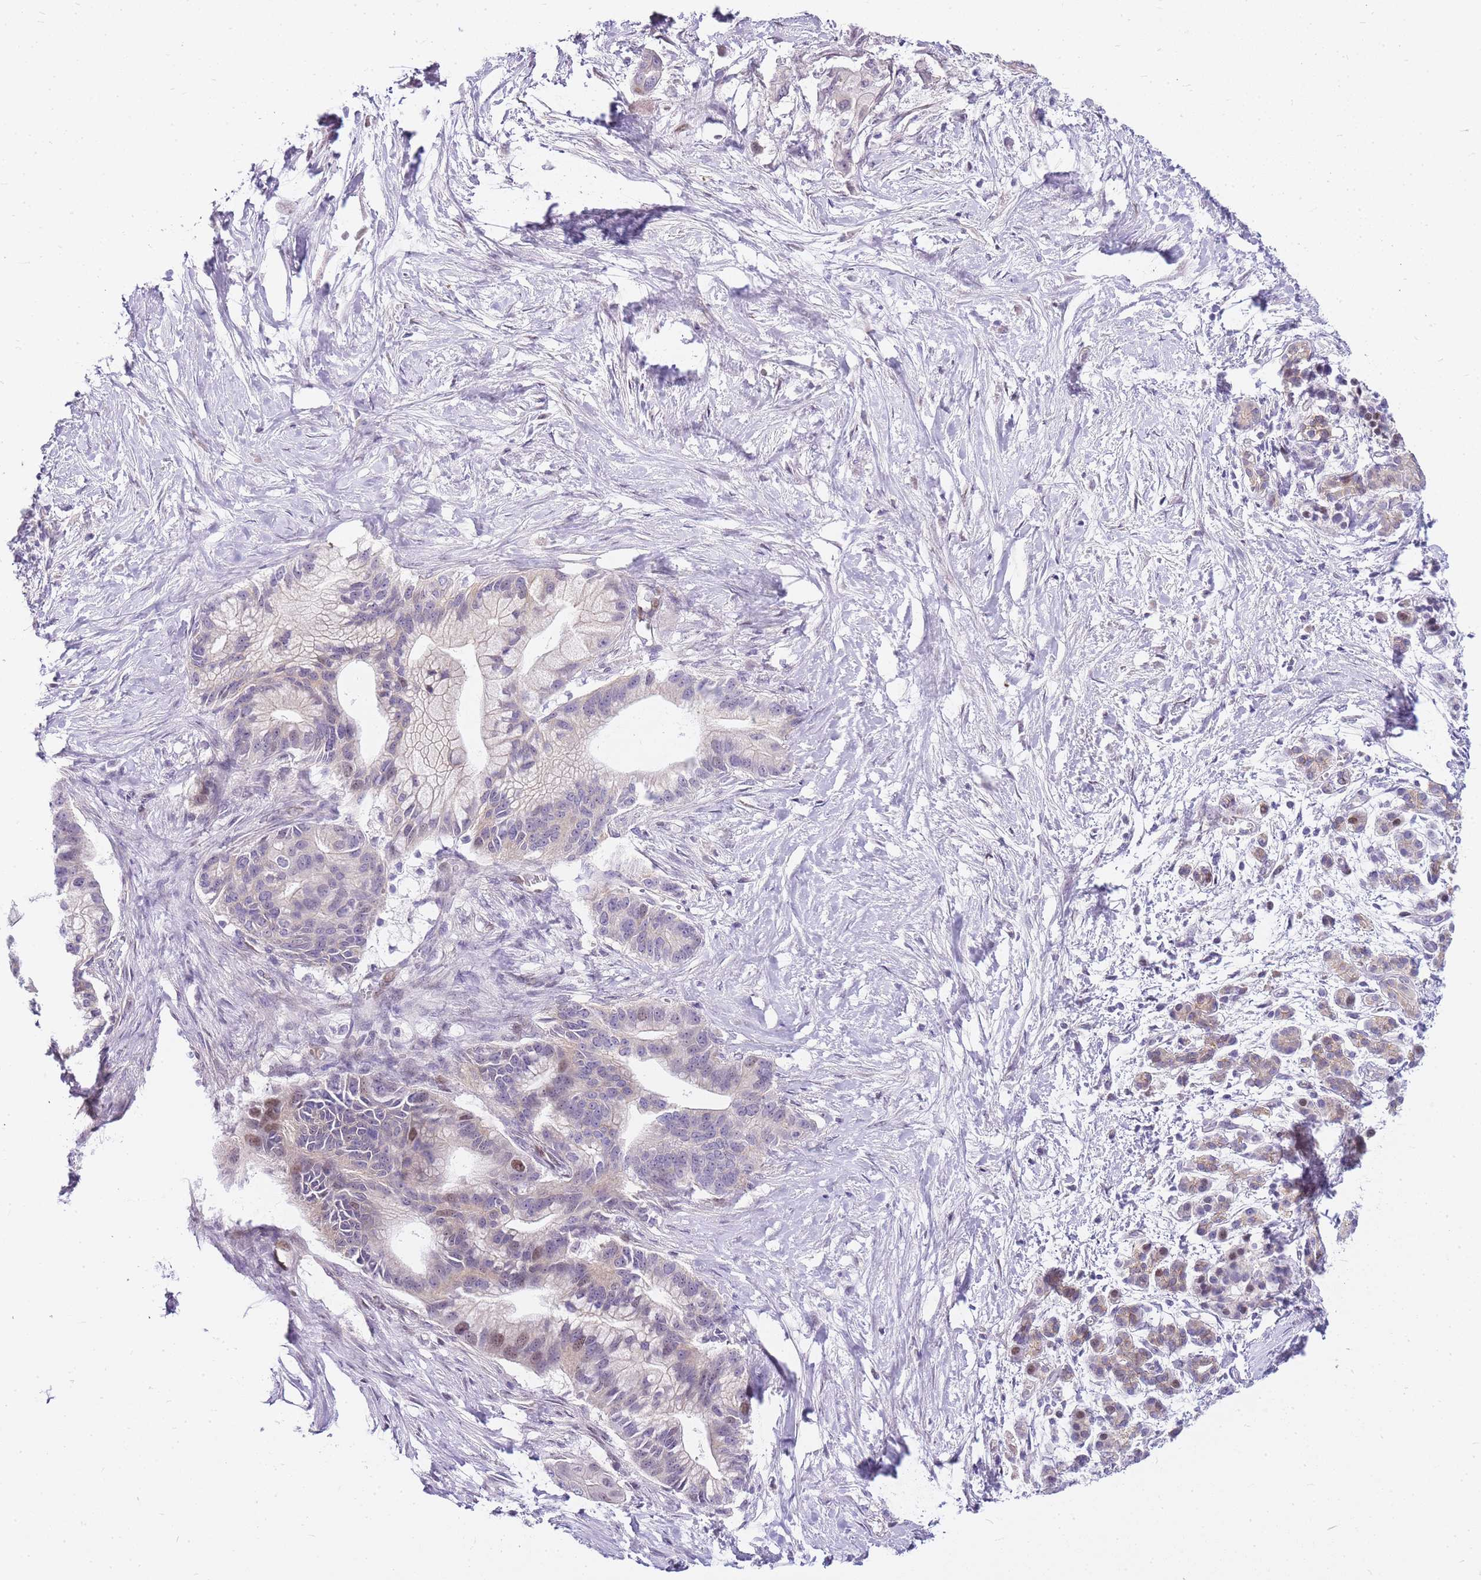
{"staining": {"intensity": "negative", "quantity": "none", "location": "none"}, "tissue": "pancreatic cancer", "cell_type": "Tumor cells", "image_type": "cancer", "snomed": [{"axis": "morphology", "description": "Adenocarcinoma, NOS"}, {"axis": "topography", "description": "Pancreas"}], "caption": "Tumor cells show no significant protein expression in pancreatic cancer.", "gene": "CLBA1", "patient": {"sex": "male", "age": 68}}